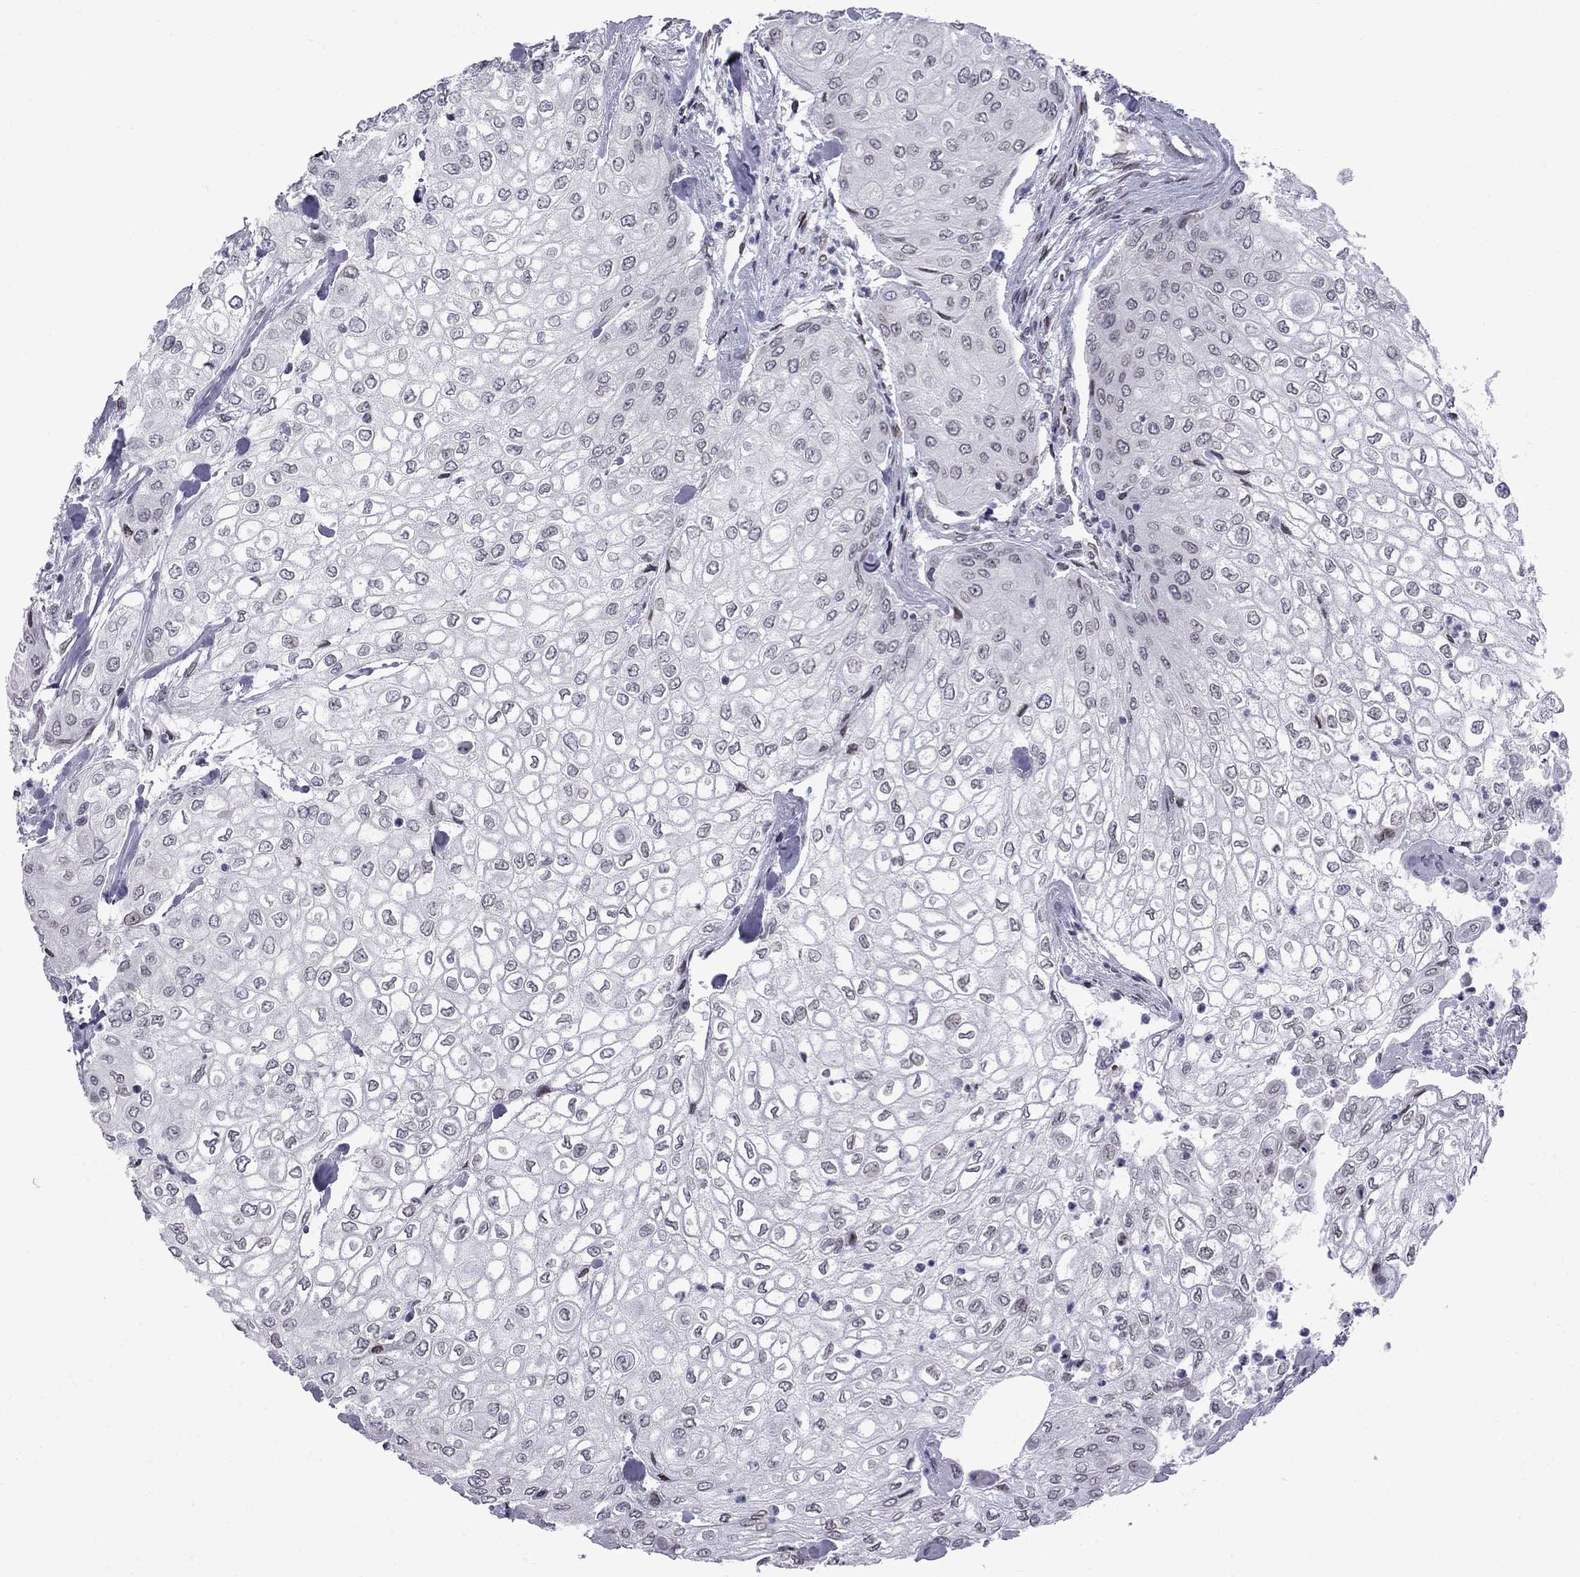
{"staining": {"intensity": "negative", "quantity": "none", "location": "none"}, "tissue": "urothelial cancer", "cell_type": "Tumor cells", "image_type": "cancer", "snomed": [{"axis": "morphology", "description": "Urothelial carcinoma, High grade"}, {"axis": "topography", "description": "Urinary bladder"}], "caption": "Immunohistochemical staining of high-grade urothelial carcinoma shows no significant expression in tumor cells.", "gene": "CLTCL1", "patient": {"sex": "male", "age": 62}}